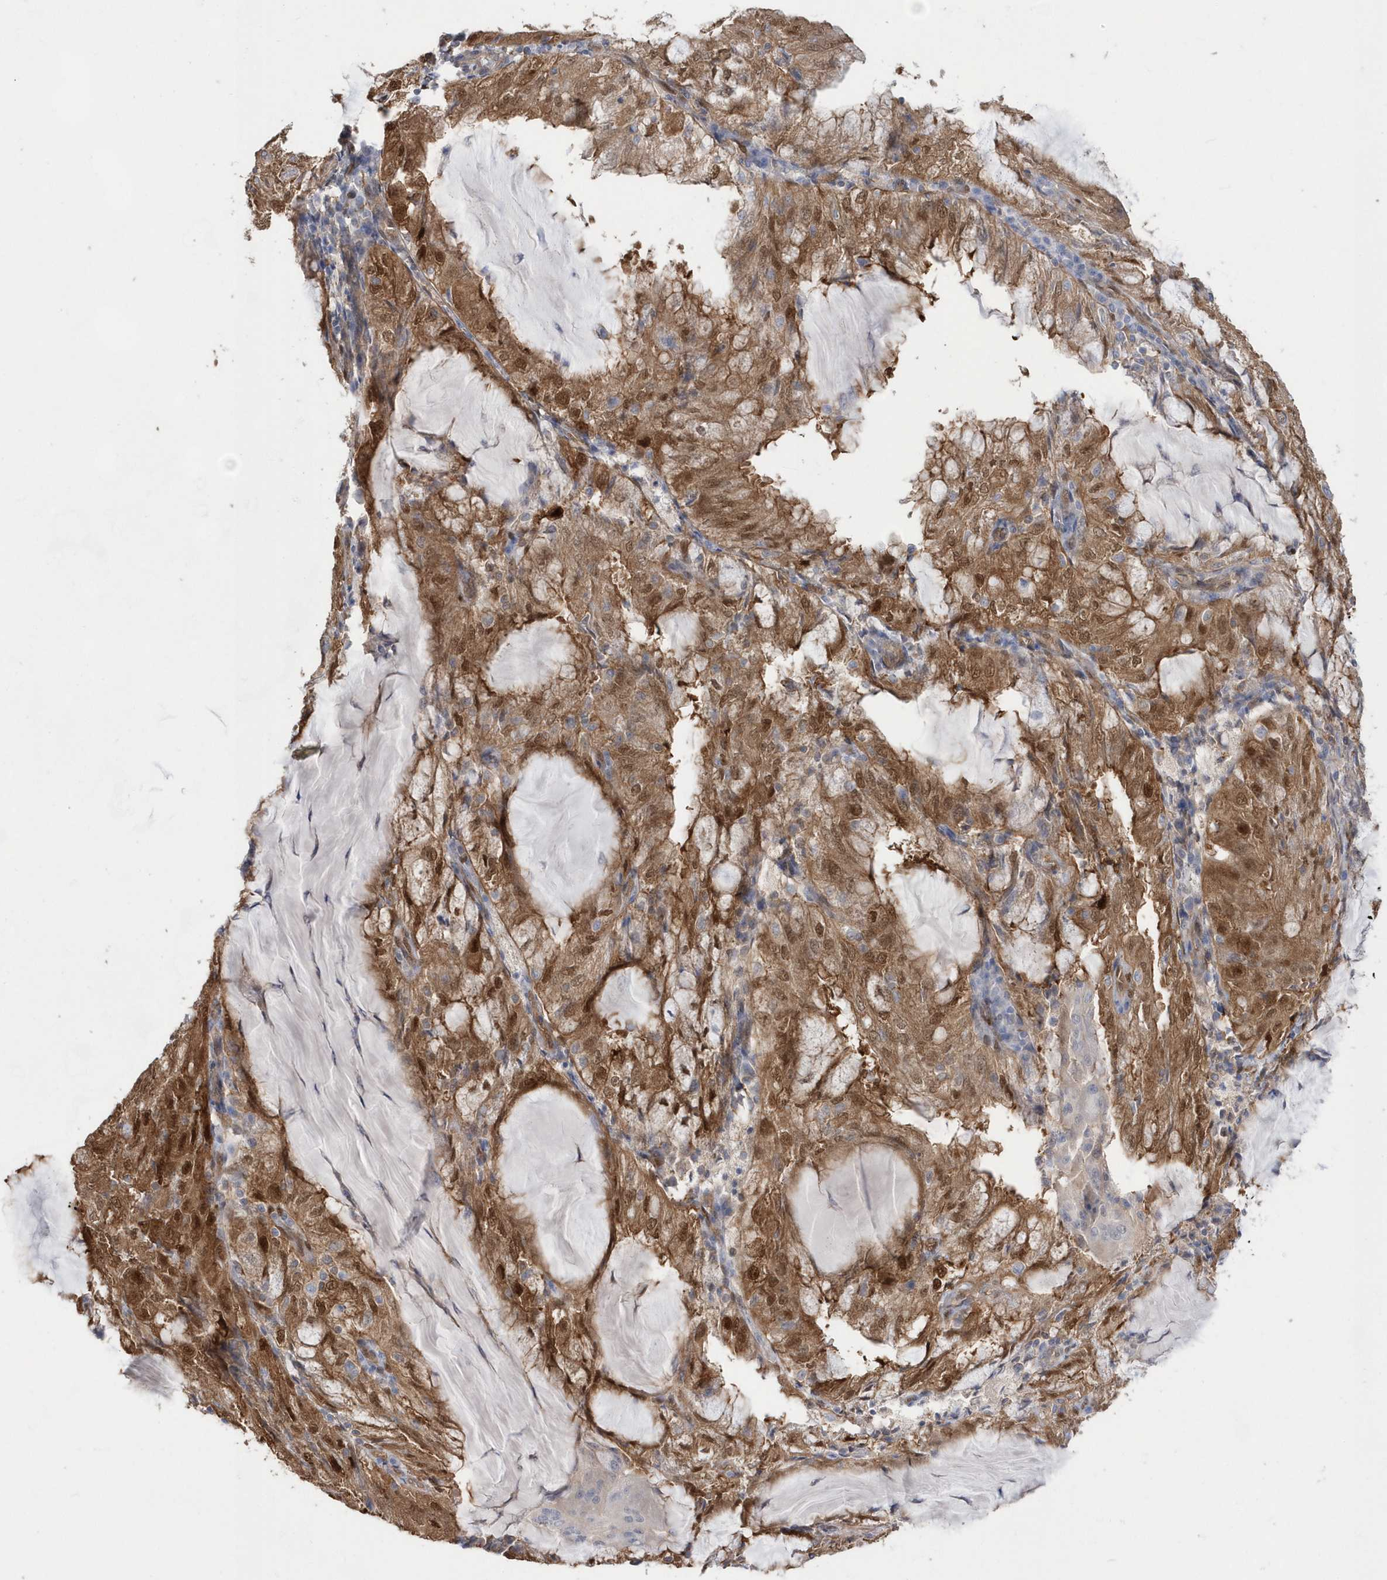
{"staining": {"intensity": "moderate", "quantity": ">75%", "location": "cytoplasmic/membranous,nuclear"}, "tissue": "endometrial cancer", "cell_type": "Tumor cells", "image_type": "cancer", "snomed": [{"axis": "morphology", "description": "Adenocarcinoma, NOS"}, {"axis": "topography", "description": "Endometrium"}], "caption": "The image demonstrates staining of endometrial adenocarcinoma, revealing moderate cytoplasmic/membranous and nuclear protein positivity (brown color) within tumor cells. Nuclei are stained in blue.", "gene": "BDH2", "patient": {"sex": "female", "age": 81}}